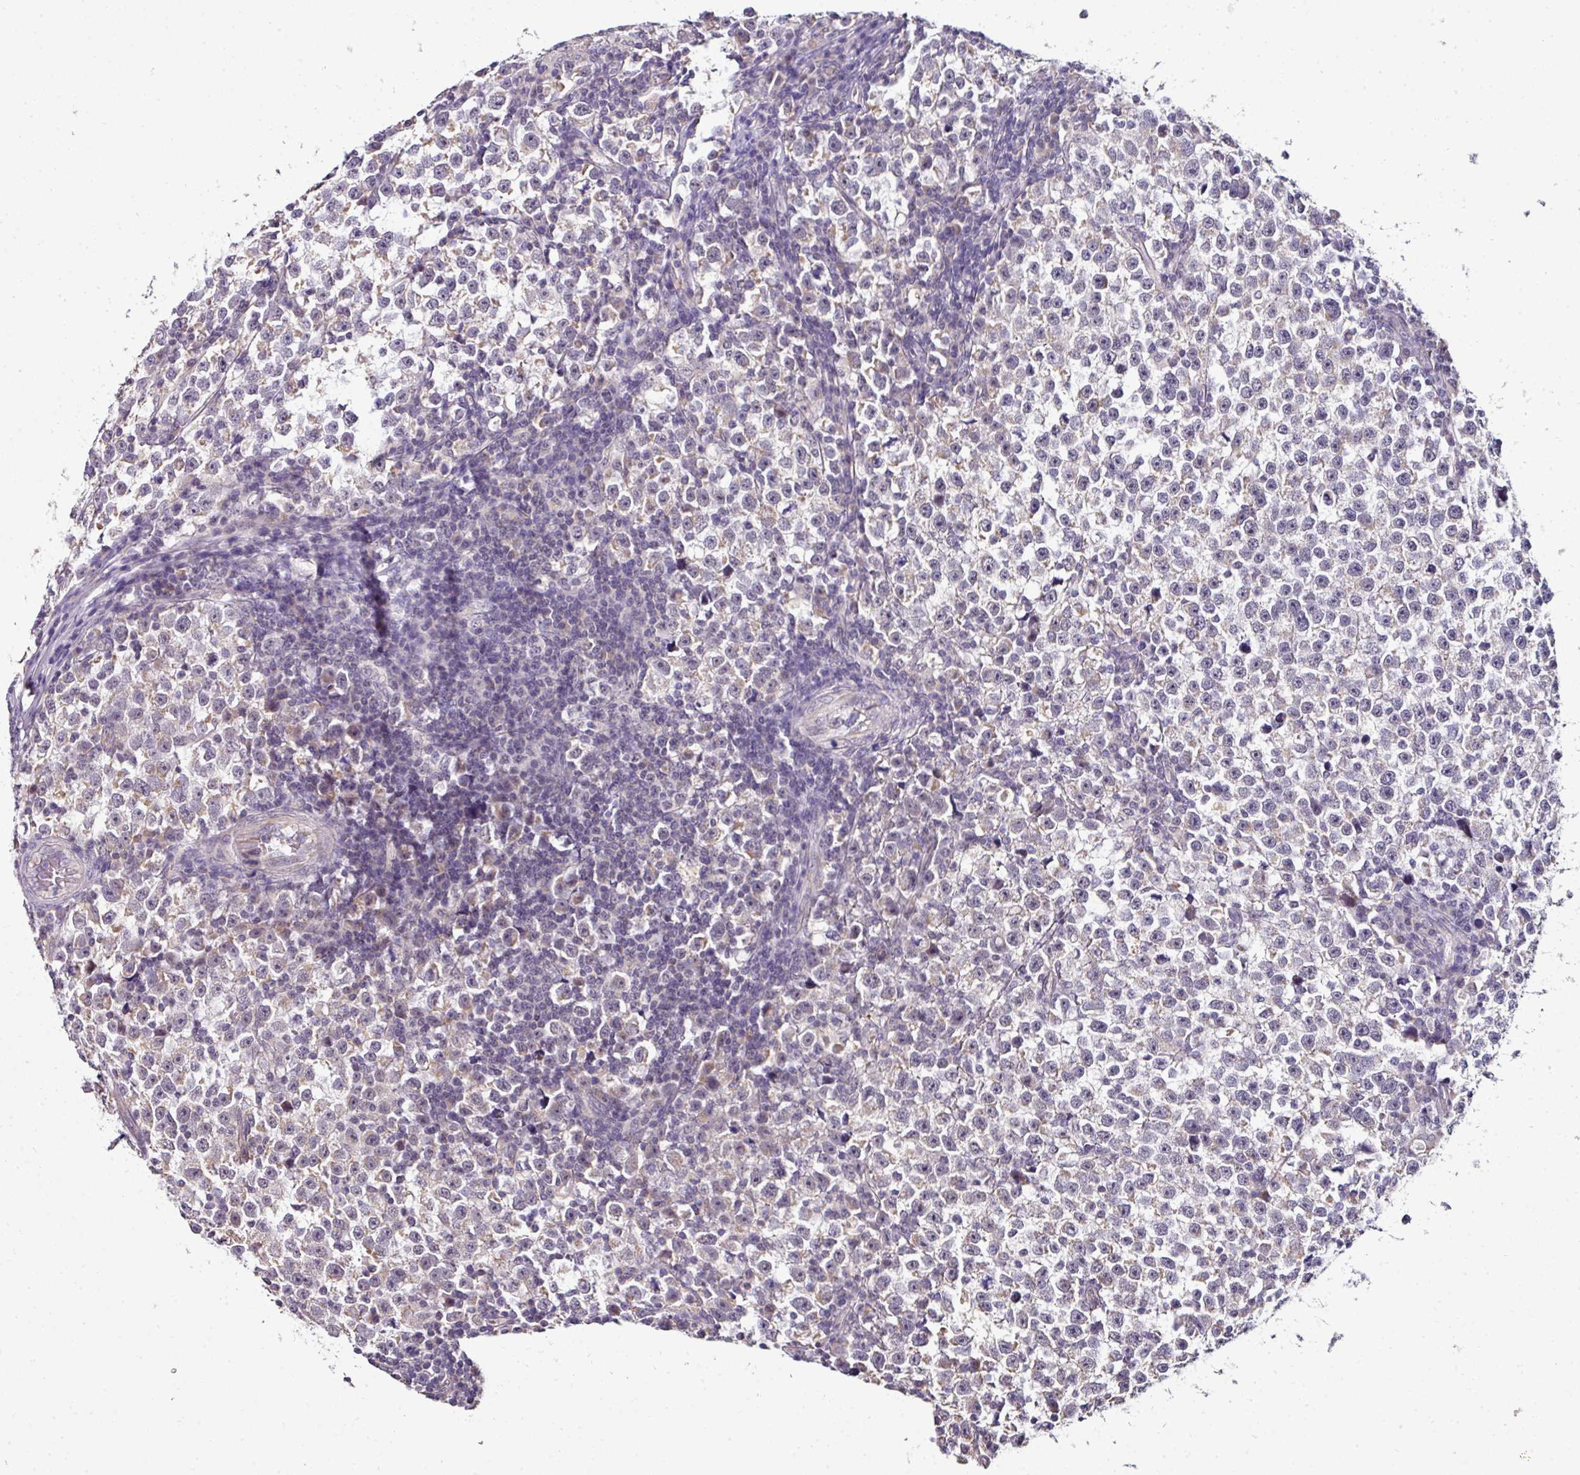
{"staining": {"intensity": "negative", "quantity": "none", "location": "none"}, "tissue": "testis cancer", "cell_type": "Tumor cells", "image_type": "cancer", "snomed": [{"axis": "morphology", "description": "Normal tissue, NOS"}, {"axis": "morphology", "description": "Seminoma, NOS"}, {"axis": "topography", "description": "Testis"}], "caption": "Tumor cells show no significant positivity in testis seminoma.", "gene": "NAPSA", "patient": {"sex": "male", "age": 43}}